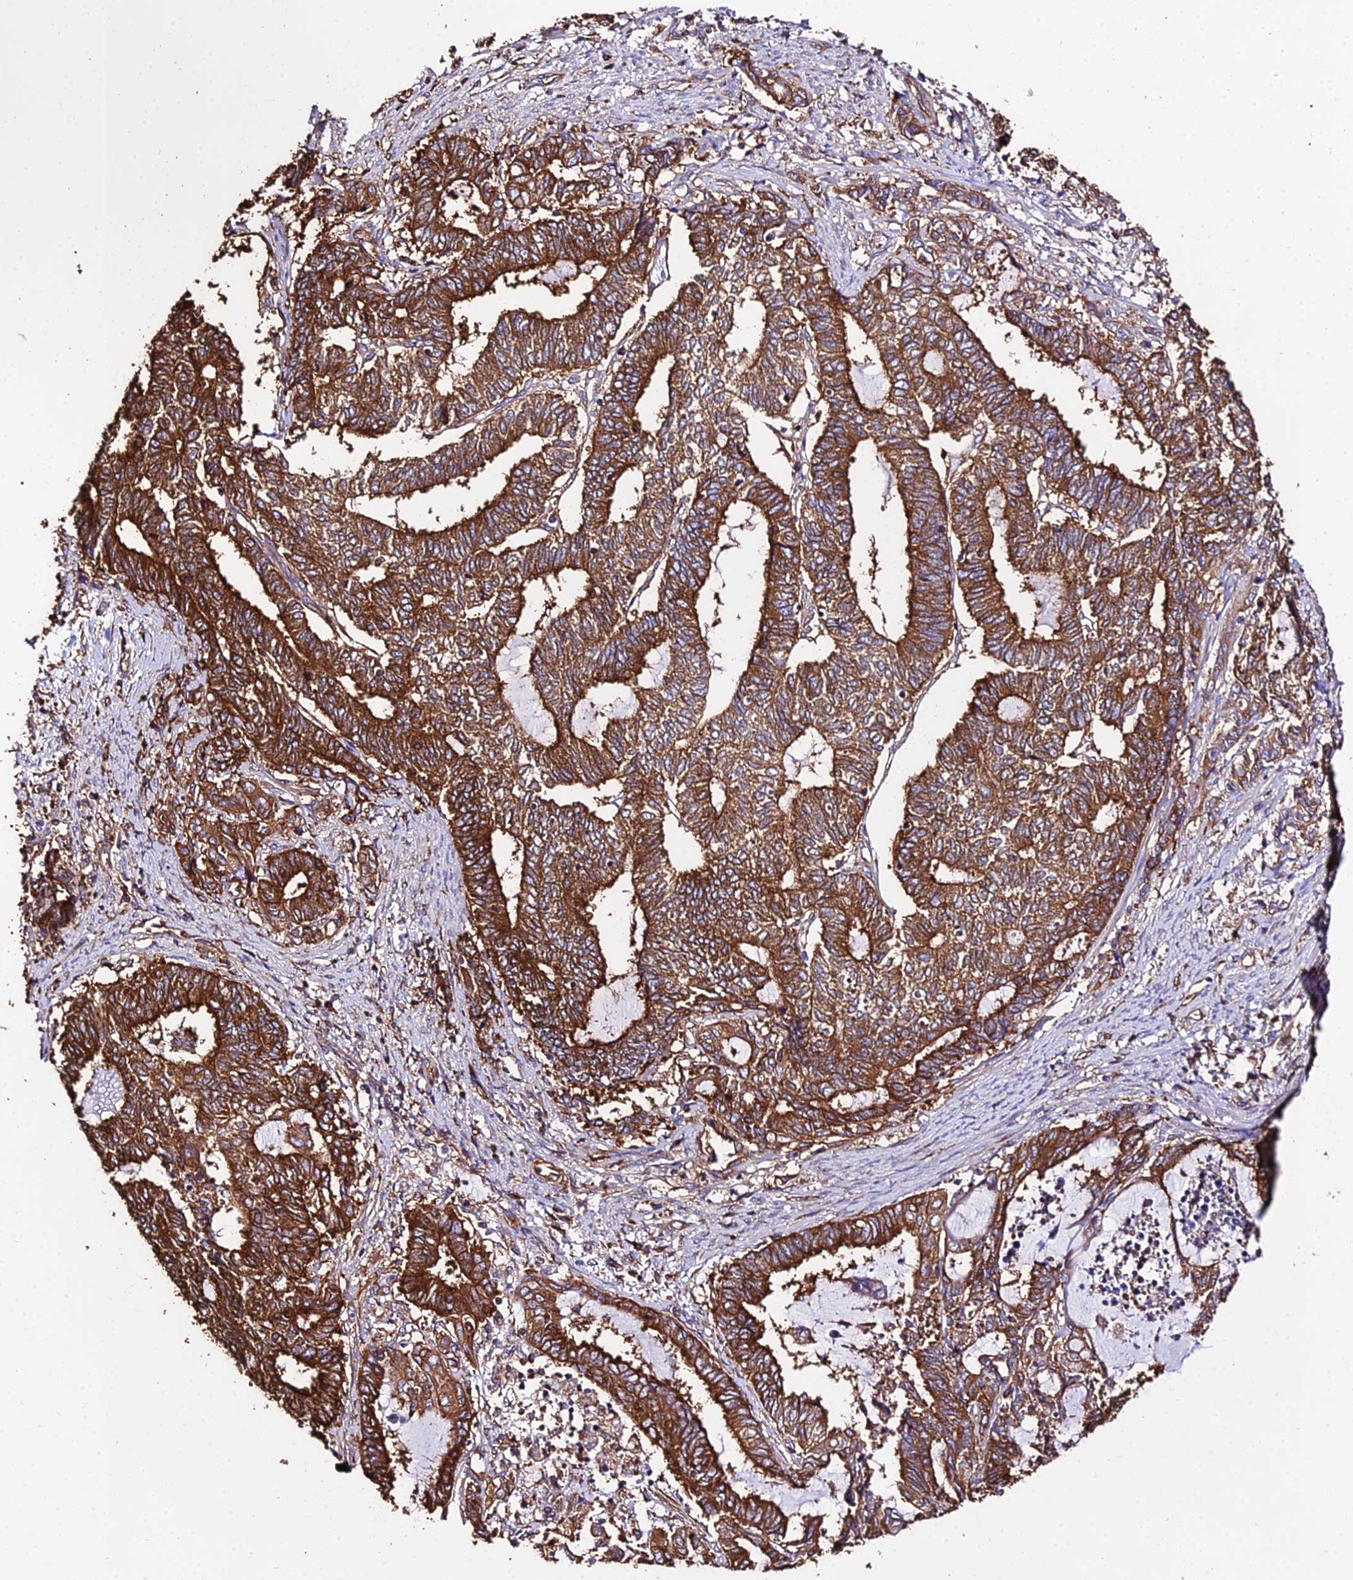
{"staining": {"intensity": "strong", "quantity": ">75%", "location": "cytoplasmic/membranous"}, "tissue": "endometrial cancer", "cell_type": "Tumor cells", "image_type": "cancer", "snomed": [{"axis": "morphology", "description": "Adenocarcinoma, NOS"}, {"axis": "topography", "description": "Uterus"}, {"axis": "topography", "description": "Endometrium"}], "caption": "A high amount of strong cytoplasmic/membranous positivity is appreciated in approximately >75% of tumor cells in adenocarcinoma (endometrial) tissue.", "gene": "TUBA3D", "patient": {"sex": "female", "age": 70}}